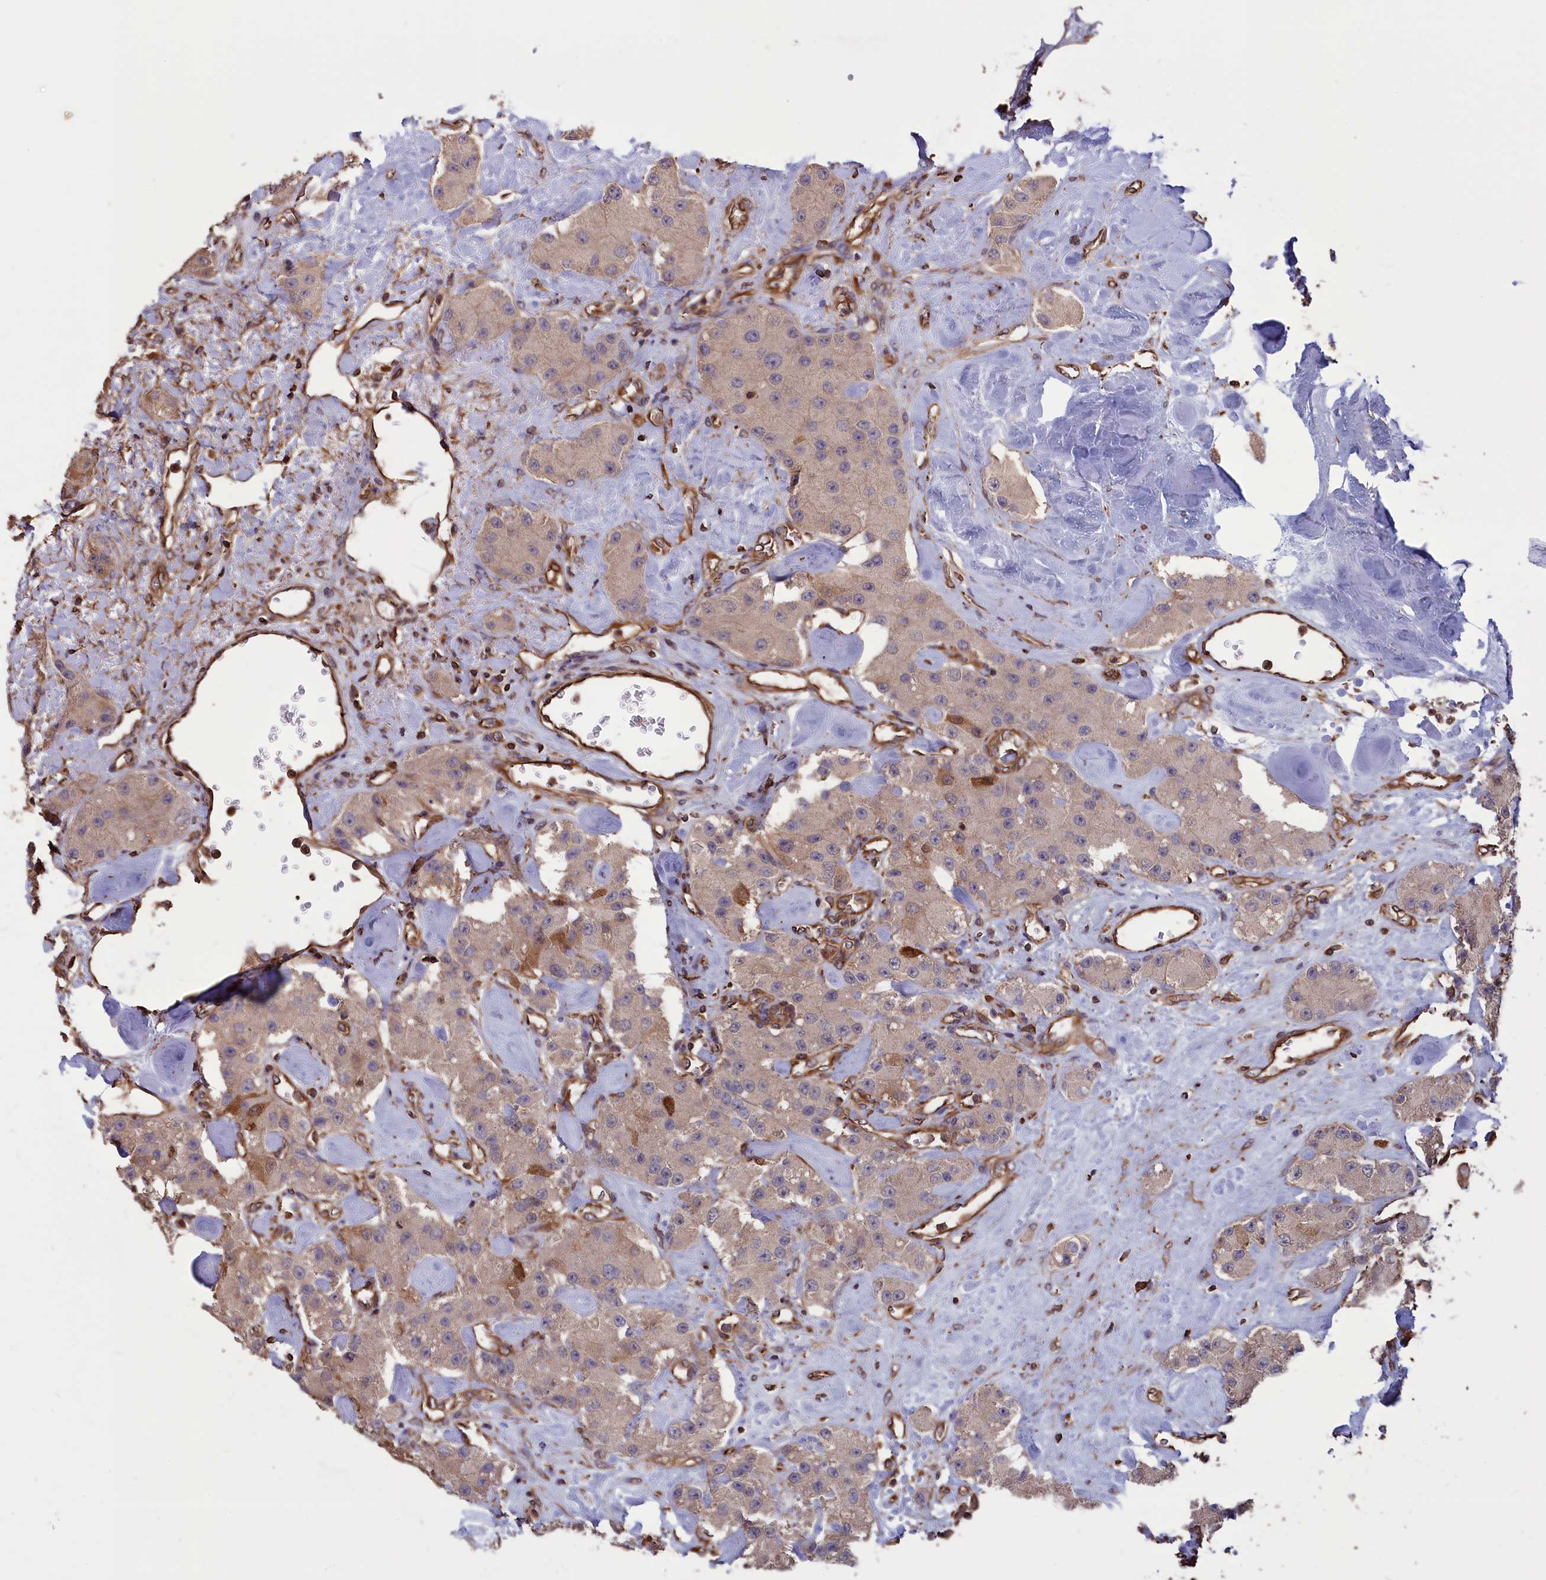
{"staining": {"intensity": "weak", "quantity": "<25%", "location": "cytoplasmic/membranous"}, "tissue": "carcinoid", "cell_type": "Tumor cells", "image_type": "cancer", "snomed": [{"axis": "morphology", "description": "Carcinoid, malignant, NOS"}, {"axis": "topography", "description": "Pancreas"}], "caption": "Immunohistochemistry (IHC) image of neoplastic tissue: malignant carcinoid stained with DAB reveals no significant protein positivity in tumor cells.", "gene": "DAPK3", "patient": {"sex": "male", "age": 41}}